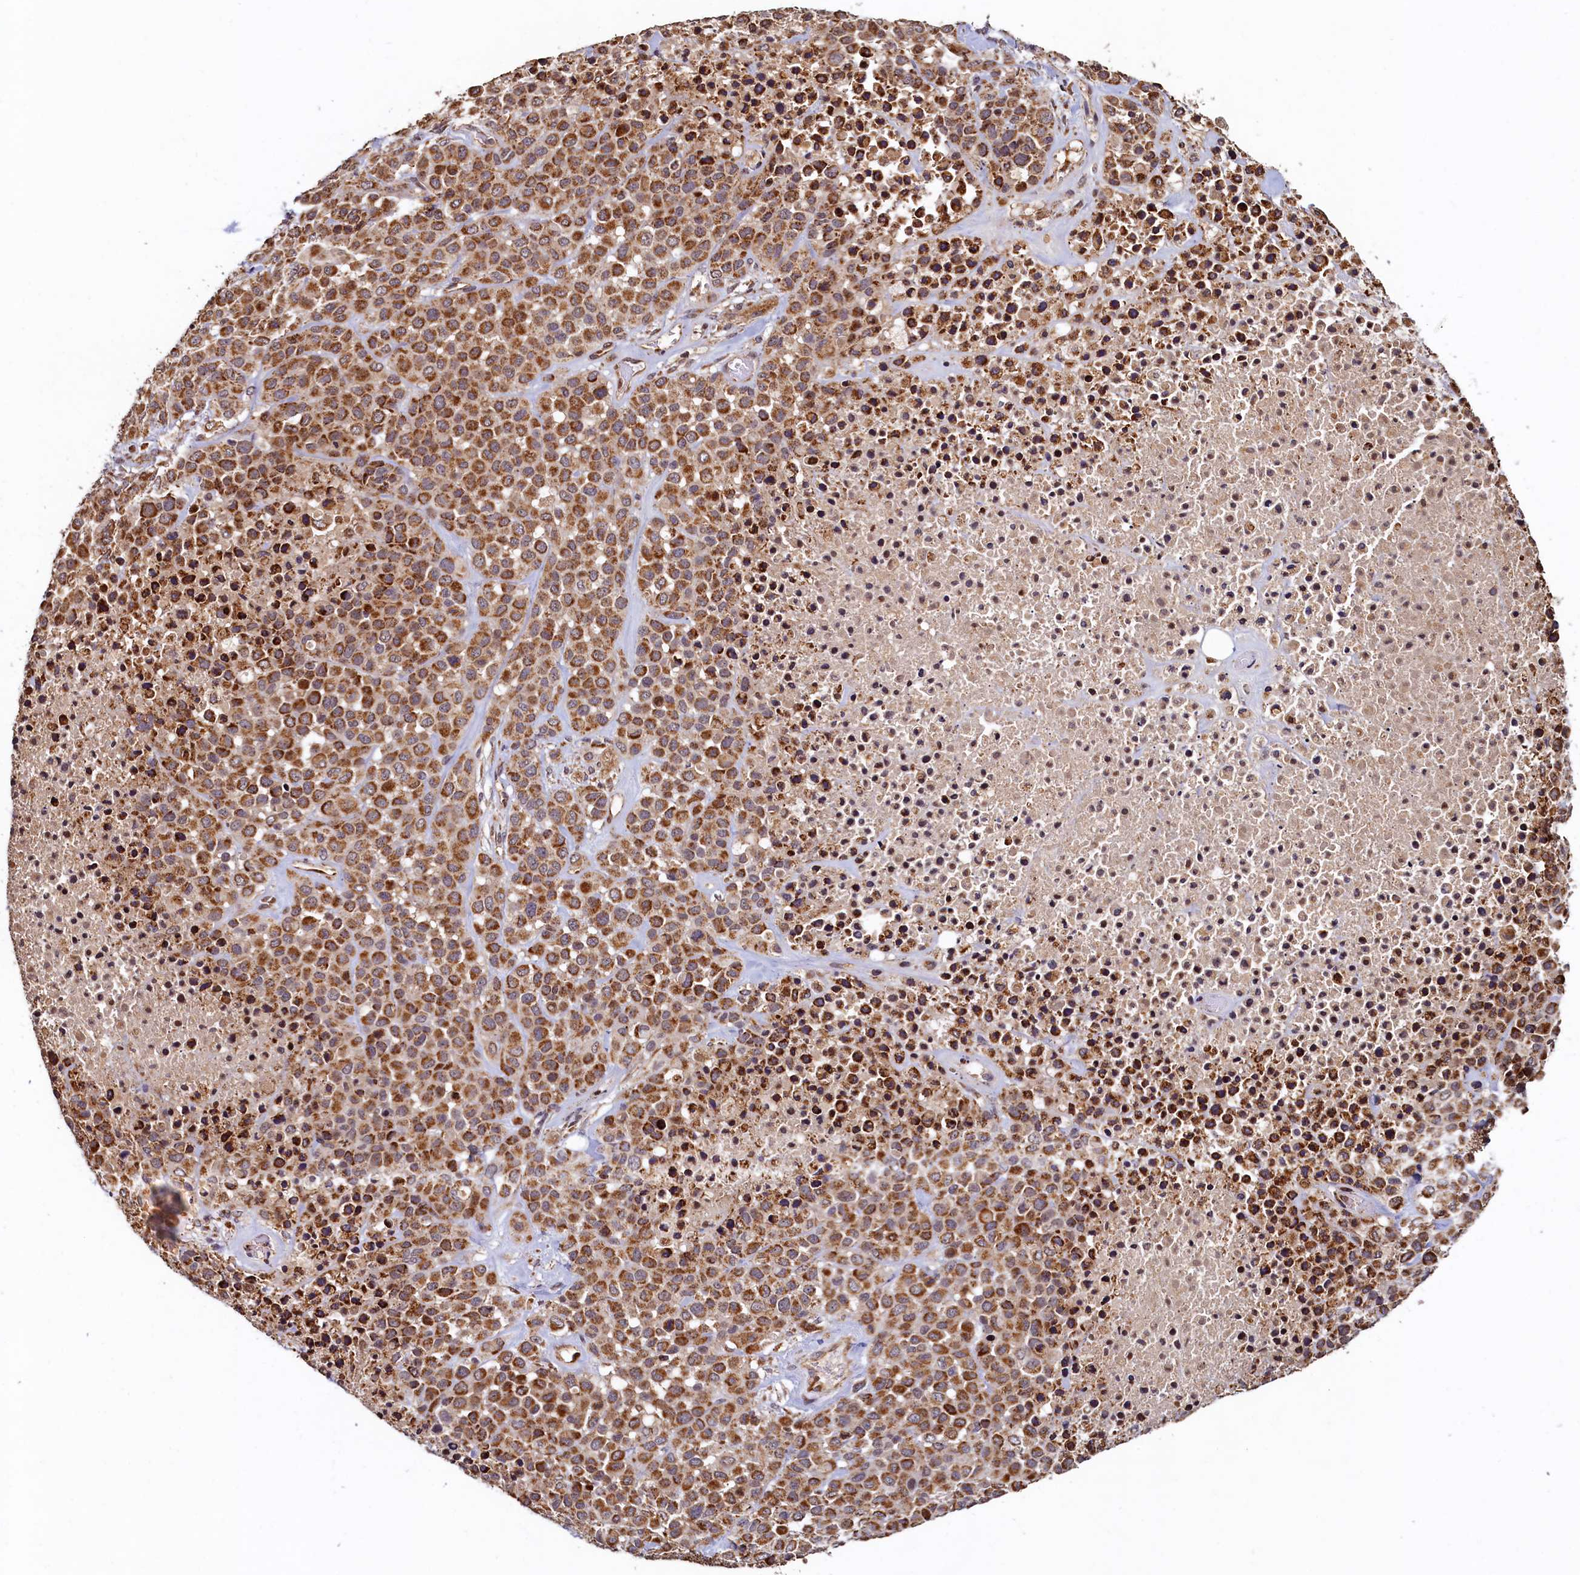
{"staining": {"intensity": "strong", "quantity": ">75%", "location": "cytoplasmic/membranous"}, "tissue": "melanoma", "cell_type": "Tumor cells", "image_type": "cancer", "snomed": [{"axis": "morphology", "description": "Malignant melanoma, Metastatic site"}, {"axis": "topography", "description": "Skin"}], "caption": "Immunohistochemistry (IHC) micrograph of human melanoma stained for a protein (brown), which shows high levels of strong cytoplasmic/membranous positivity in approximately >75% of tumor cells.", "gene": "NCKAP5L", "patient": {"sex": "female", "age": 81}}